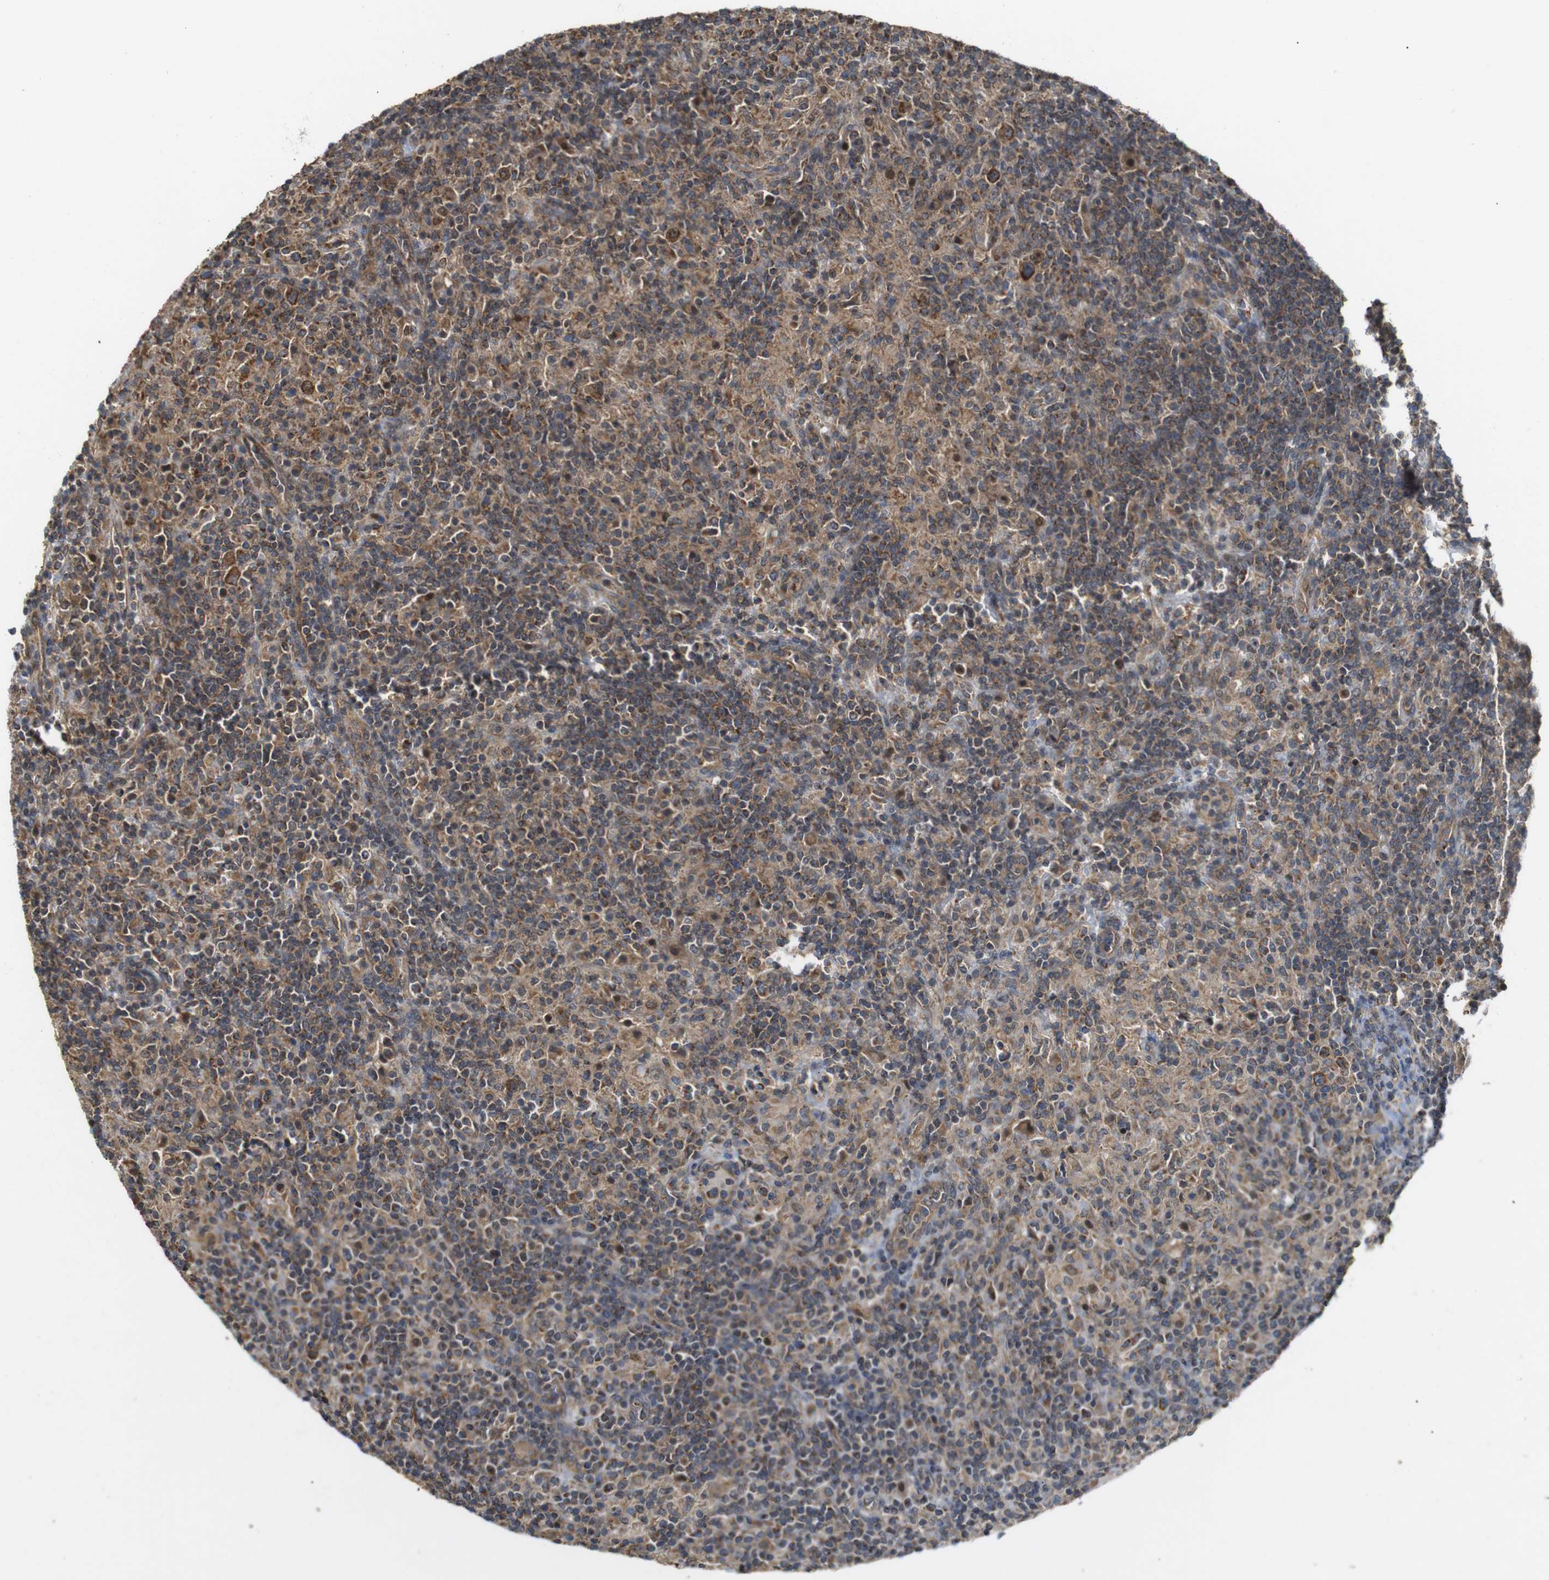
{"staining": {"intensity": "strong", "quantity": ">75%", "location": "cytoplasmic/membranous"}, "tissue": "lymphoma", "cell_type": "Tumor cells", "image_type": "cancer", "snomed": [{"axis": "morphology", "description": "Hodgkin's disease, NOS"}, {"axis": "topography", "description": "Lymph node"}], "caption": "Protein analysis of Hodgkin's disease tissue shows strong cytoplasmic/membranous expression in approximately >75% of tumor cells.", "gene": "KSR1", "patient": {"sex": "male", "age": 70}}